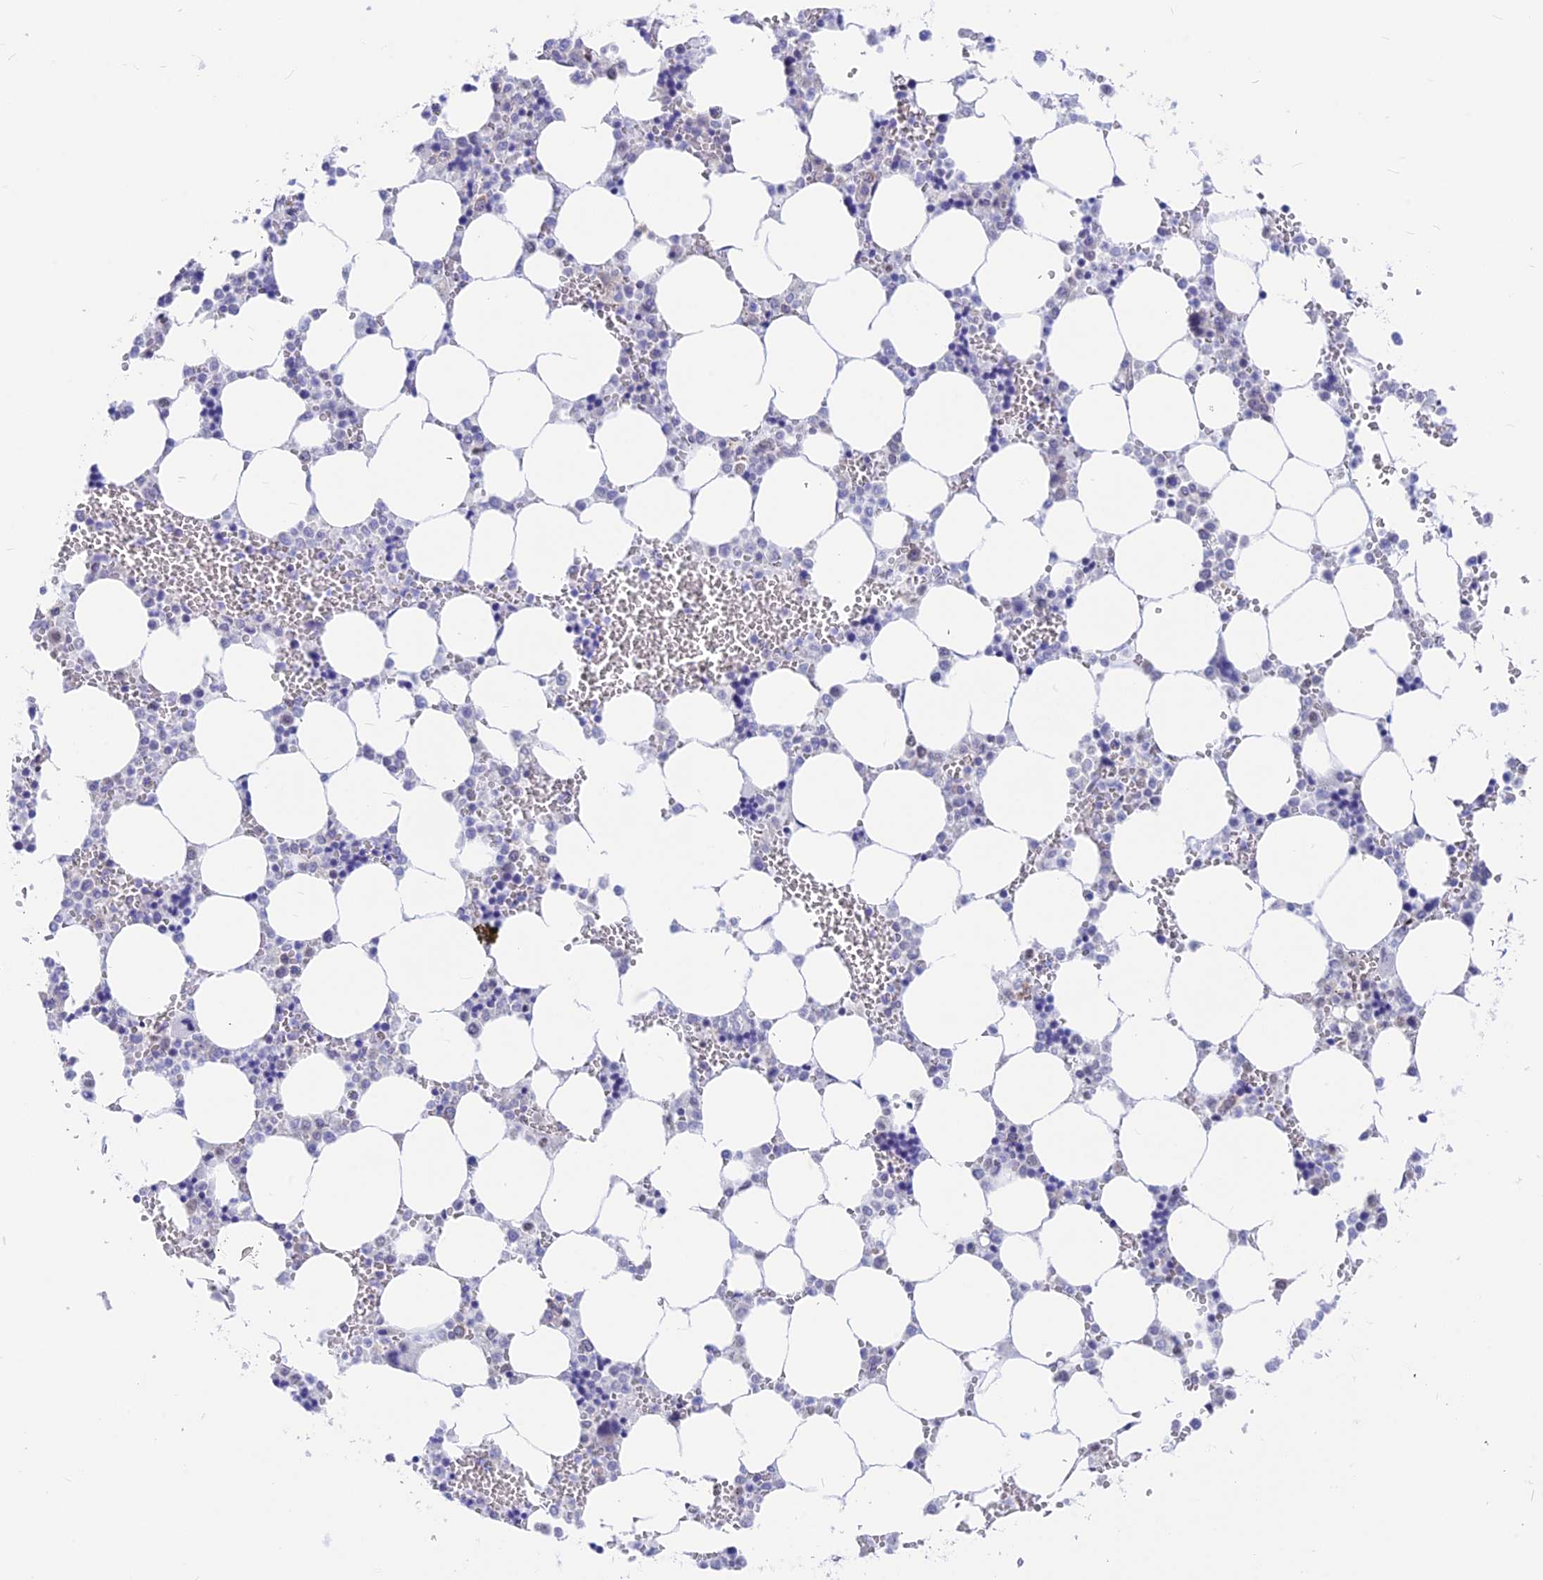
{"staining": {"intensity": "moderate", "quantity": "<25%", "location": "nuclear"}, "tissue": "bone marrow", "cell_type": "Hematopoietic cells", "image_type": "normal", "snomed": [{"axis": "morphology", "description": "Normal tissue, NOS"}, {"axis": "topography", "description": "Bone marrow"}], "caption": "Immunohistochemical staining of unremarkable human bone marrow shows <25% levels of moderate nuclear protein staining in approximately <25% of hematopoietic cells. The protein is shown in brown color, while the nuclei are stained blue.", "gene": "SRSF5", "patient": {"sex": "male", "age": 64}}